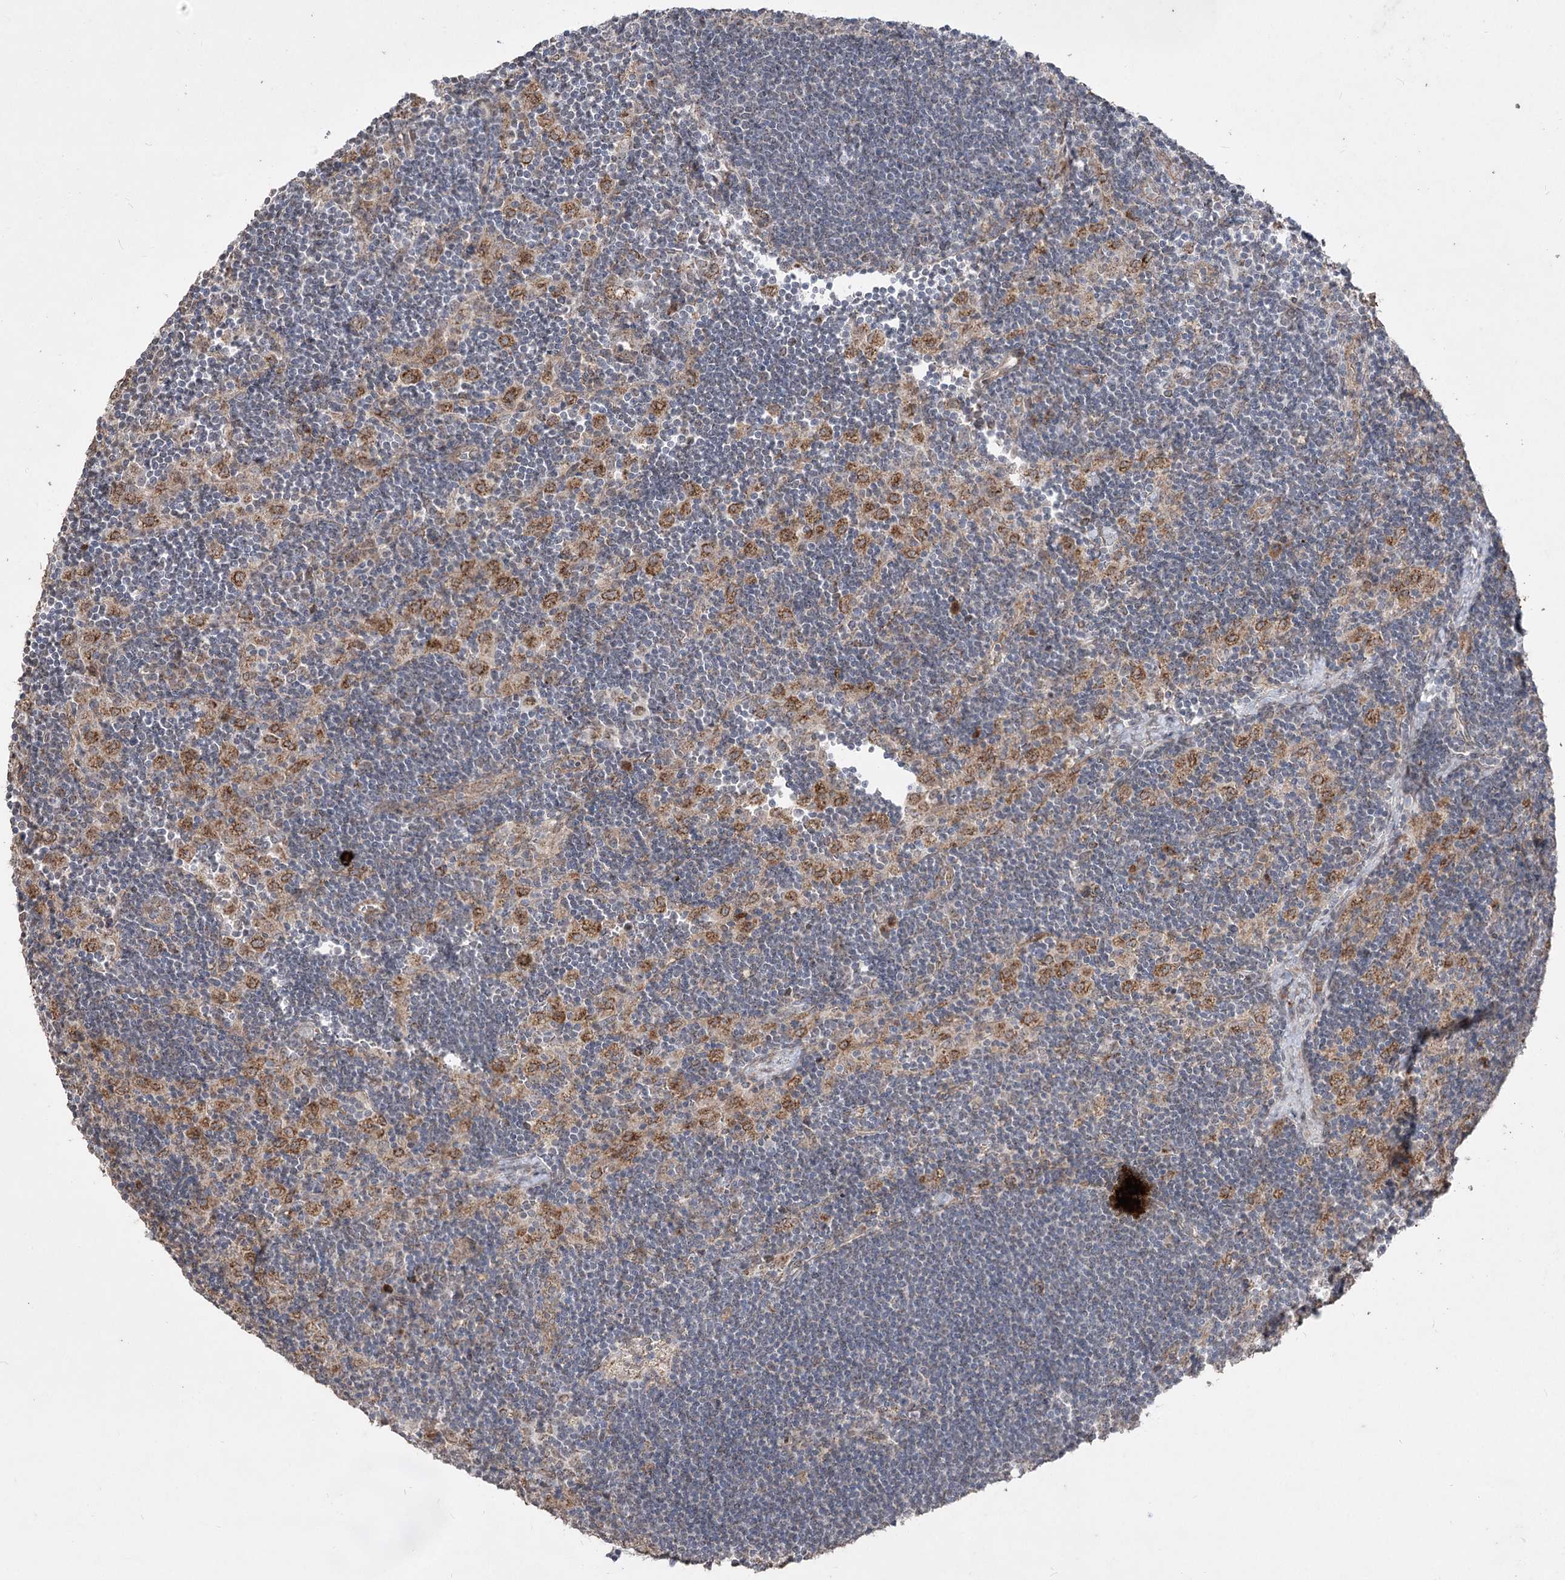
{"staining": {"intensity": "weak", "quantity": "25%-75%", "location": "cytoplasmic/membranous"}, "tissue": "lymph node", "cell_type": "Germinal center cells", "image_type": "normal", "snomed": [{"axis": "morphology", "description": "Normal tissue, NOS"}, {"axis": "topography", "description": "Lymph node"}], "caption": "This is an image of immunohistochemistry staining of unremarkable lymph node, which shows weak expression in the cytoplasmic/membranous of germinal center cells.", "gene": "ZSCAN23", "patient": {"sex": "male", "age": 24}}